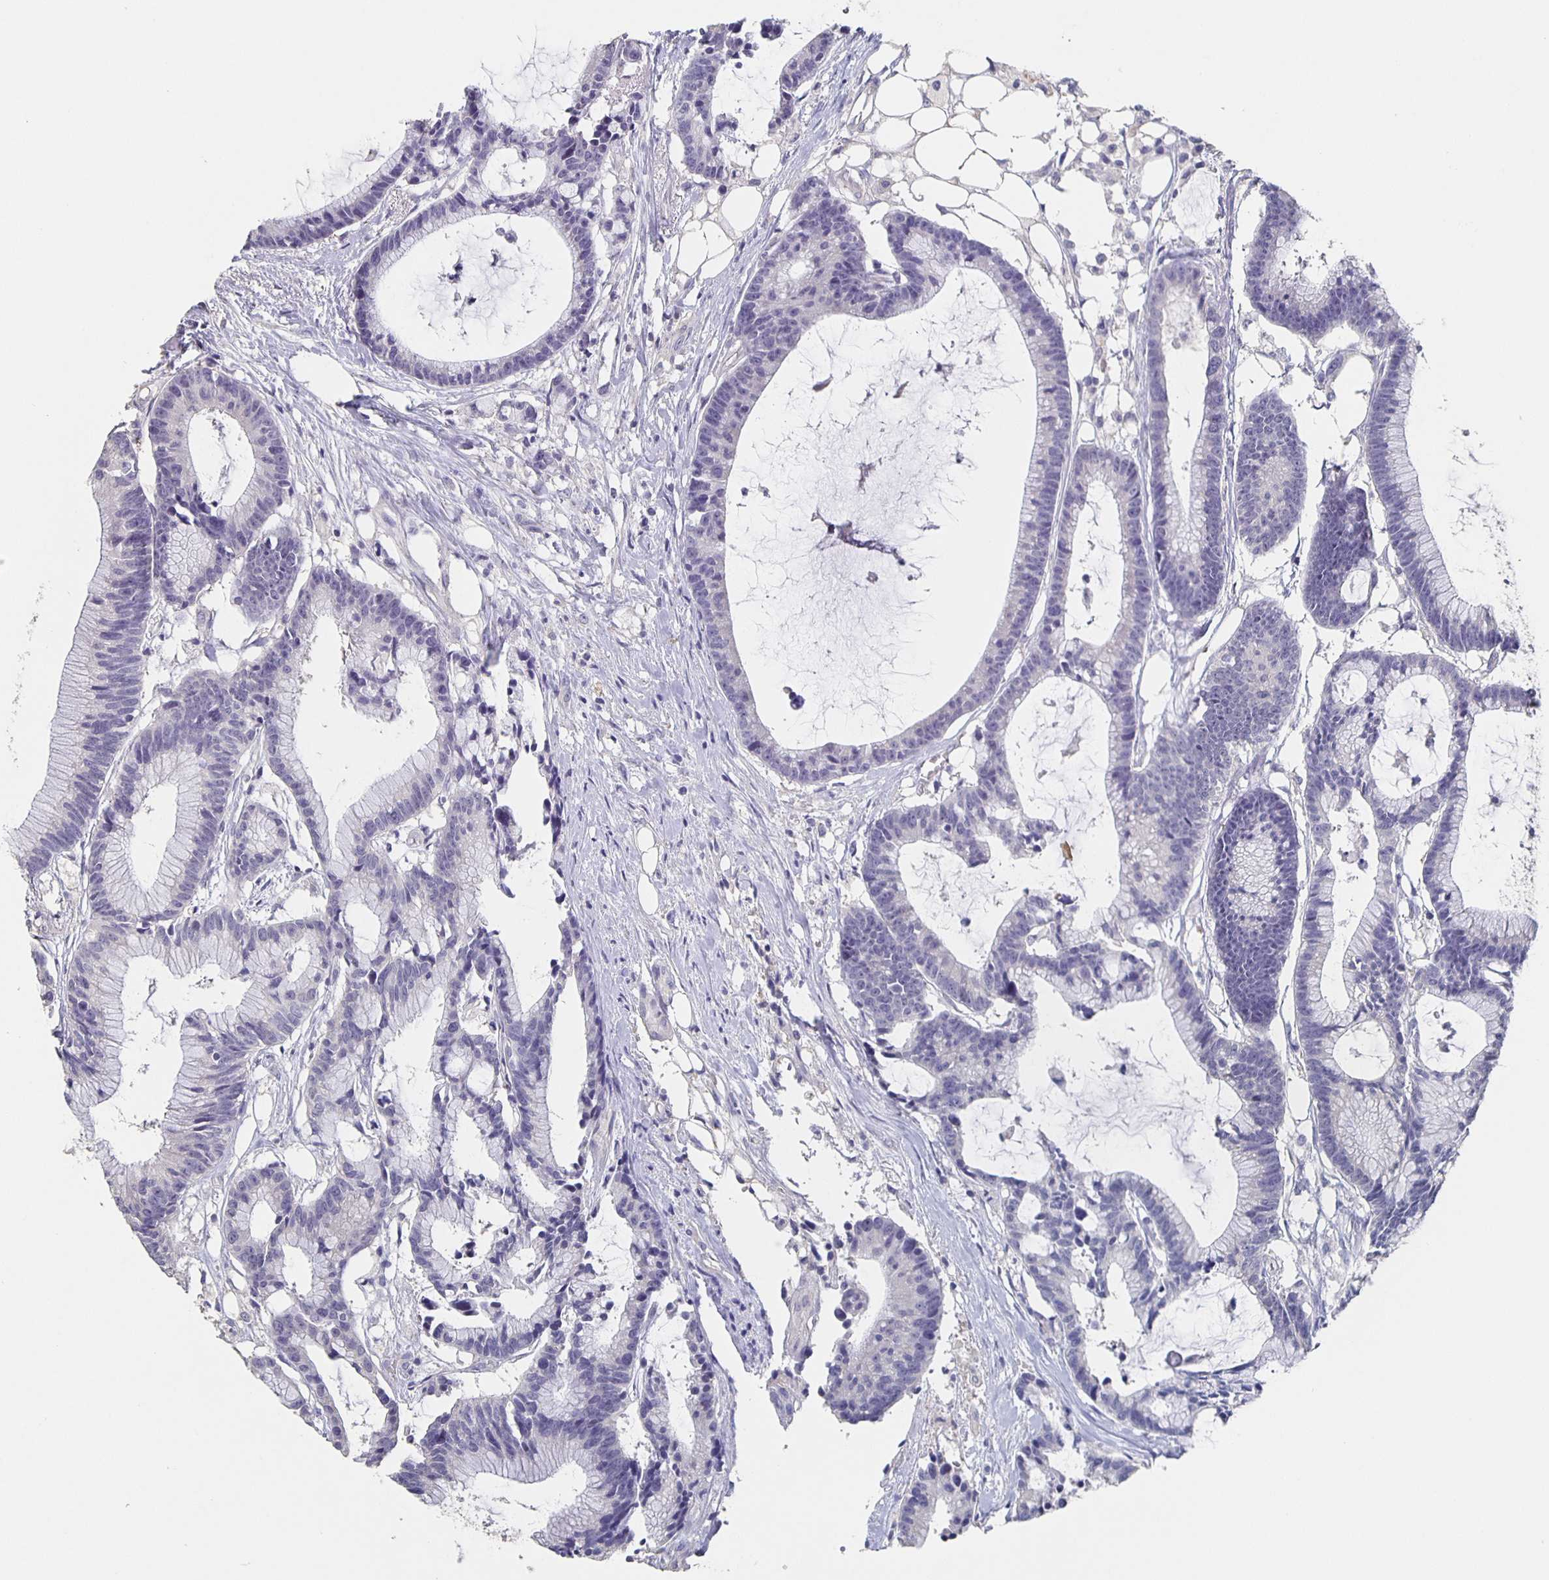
{"staining": {"intensity": "negative", "quantity": "none", "location": "none"}, "tissue": "colorectal cancer", "cell_type": "Tumor cells", "image_type": "cancer", "snomed": [{"axis": "morphology", "description": "Adenocarcinoma, NOS"}, {"axis": "topography", "description": "Colon"}], "caption": "DAB immunohistochemical staining of colorectal cancer (adenocarcinoma) reveals no significant expression in tumor cells.", "gene": "CACNA2D2", "patient": {"sex": "female", "age": 78}}